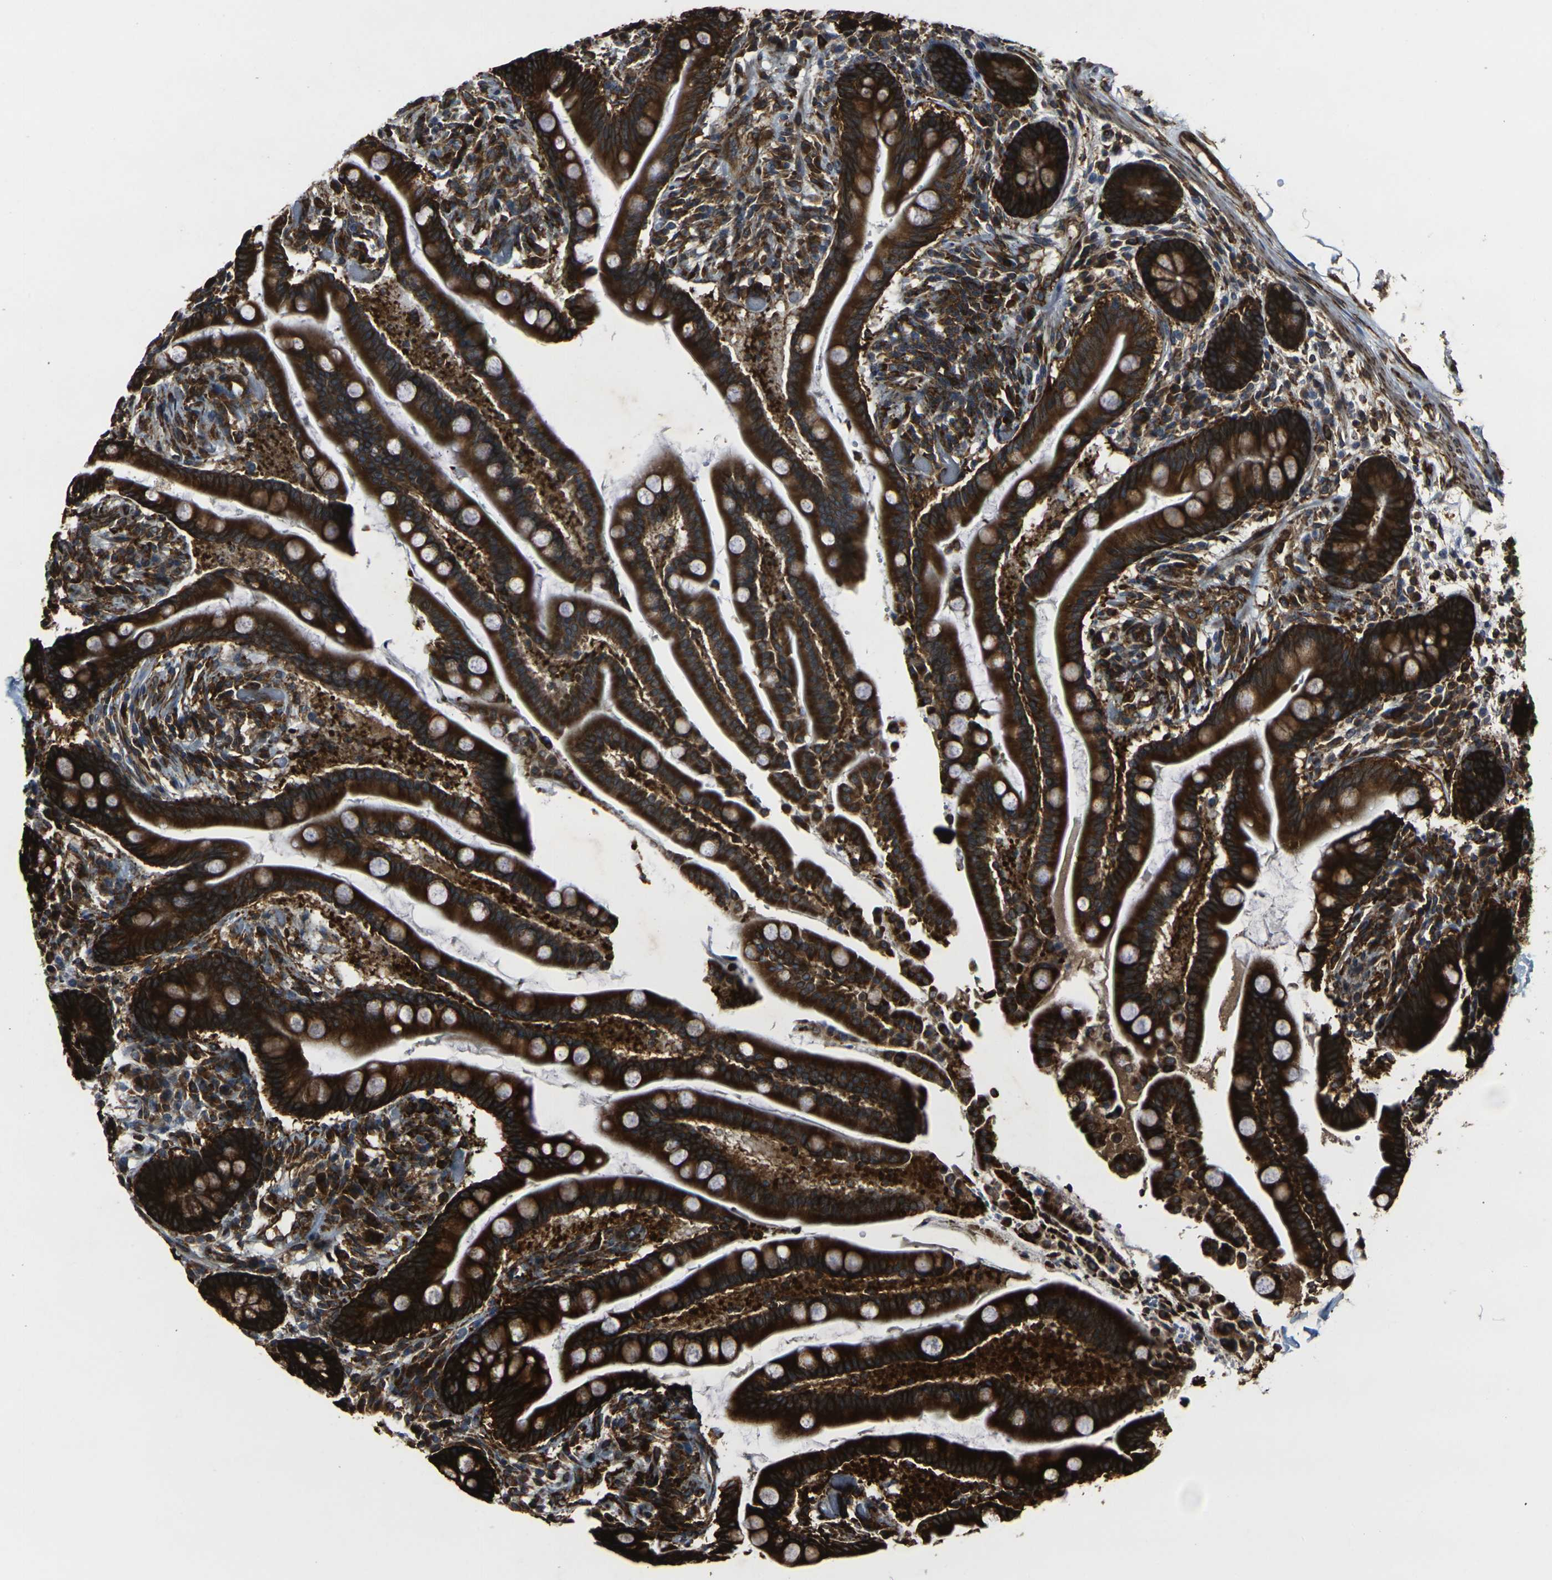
{"staining": {"intensity": "strong", "quantity": ">75%", "location": "cytoplasmic/membranous"}, "tissue": "colon", "cell_type": "Endothelial cells", "image_type": "normal", "snomed": [{"axis": "morphology", "description": "Normal tissue, NOS"}, {"axis": "topography", "description": "Colon"}], "caption": "Protein expression analysis of normal colon demonstrates strong cytoplasmic/membranous expression in about >75% of endothelial cells.", "gene": "MARCHF2", "patient": {"sex": "male", "age": 73}}